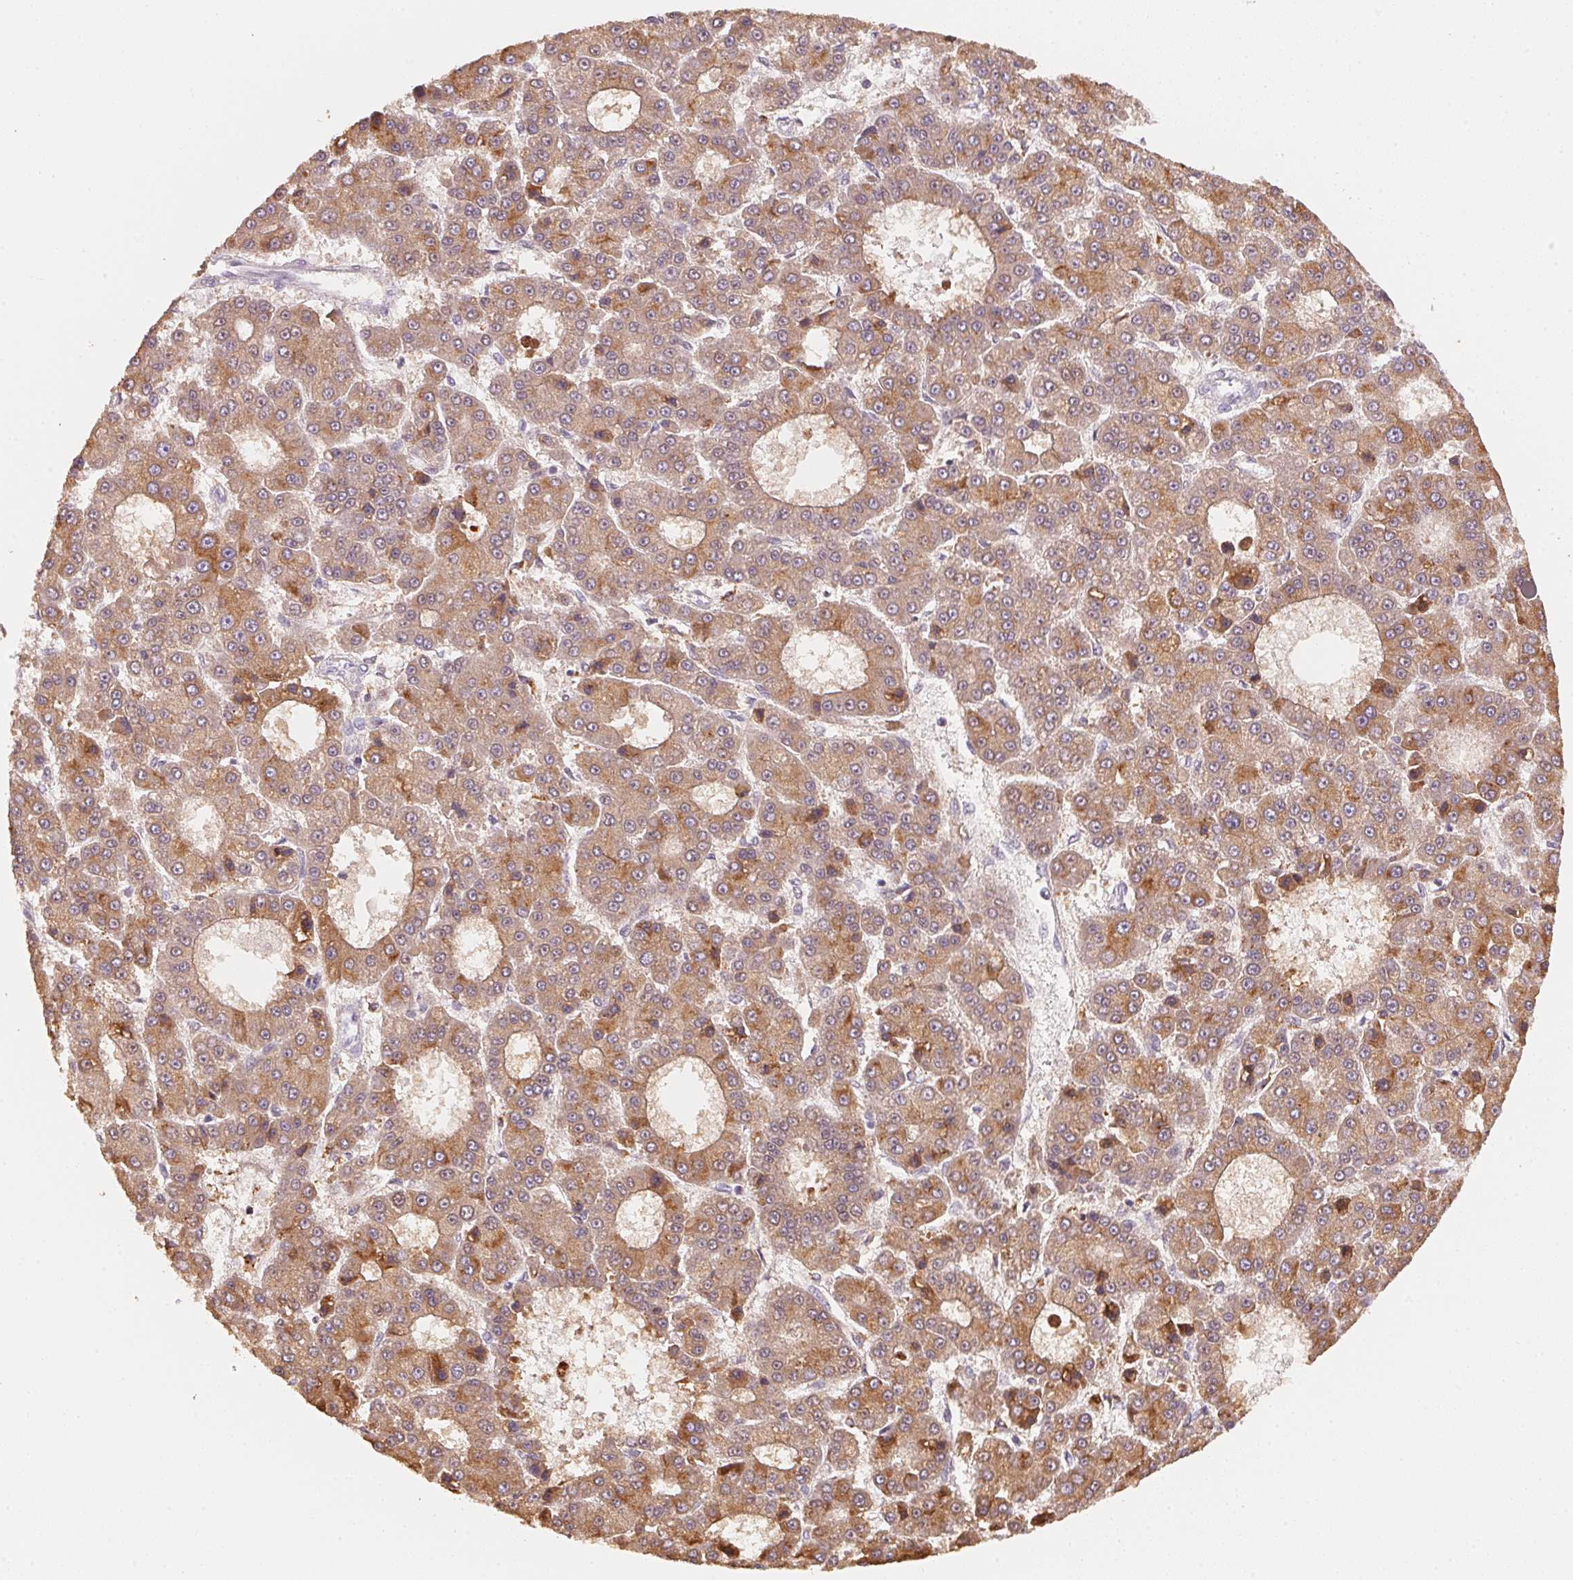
{"staining": {"intensity": "moderate", "quantity": ">75%", "location": "cytoplasmic/membranous"}, "tissue": "liver cancer", "cell_type": "Tumor cells", "image_type": "cancer", "snomed": [{"axis": "morphology", "description": "Carcinoma, Hepatocellular, NOS"}, {"axis": "topography", "description": "Liver"}], "caption": "Immunohistochemistry (IHC) (DAB (3,3'-diaminobenzidine)) staining of human liver hepatocellular carcinoma reveals moderate cytoplasmic/membranous protein expression in about >75% of tumor cells.", "gene": "TREH", "patient": {"sex": "male", "age": 70}}